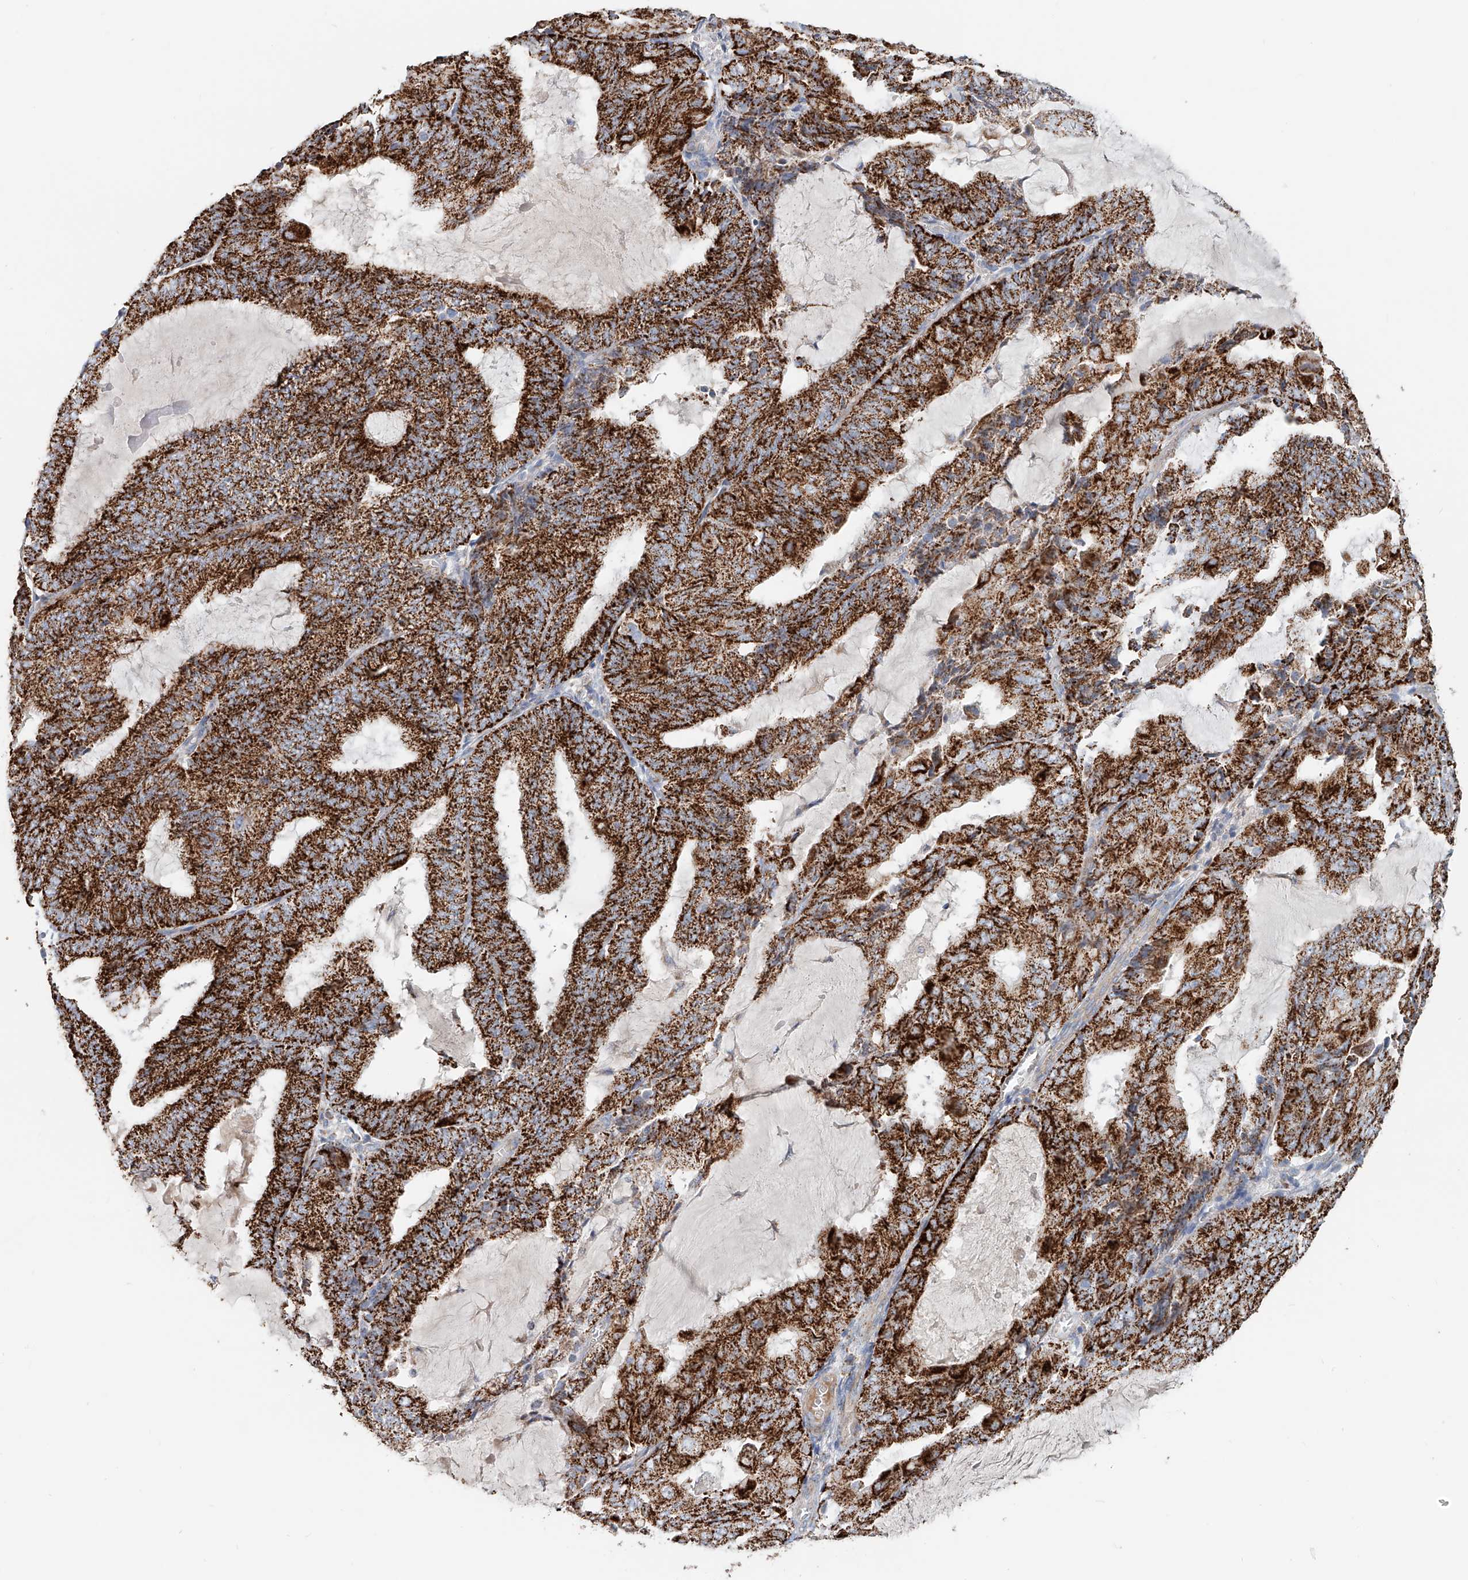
{"staining": {"intensity": "strong", "quantity": ">75%", "location": "cytoplasmic/membranous"}, "tissue": "endometrial cancer", "cell_type": "Tumor cells", "image_type": "cancer", "snomed": [{"axis": "morphology", "description": "Adenocarcinoma, NOS"}, {"axis": "topography", "description": "Endometrium"}], "caption": "Strong cytoplasmic/membranous staining for a protein is present in about >75% of tumor cells of endometrial adenocarcinoma using immunohistochemistry (IHC).", "gene": "CARD10", "patient": {"sex": "female", "age": 81}}